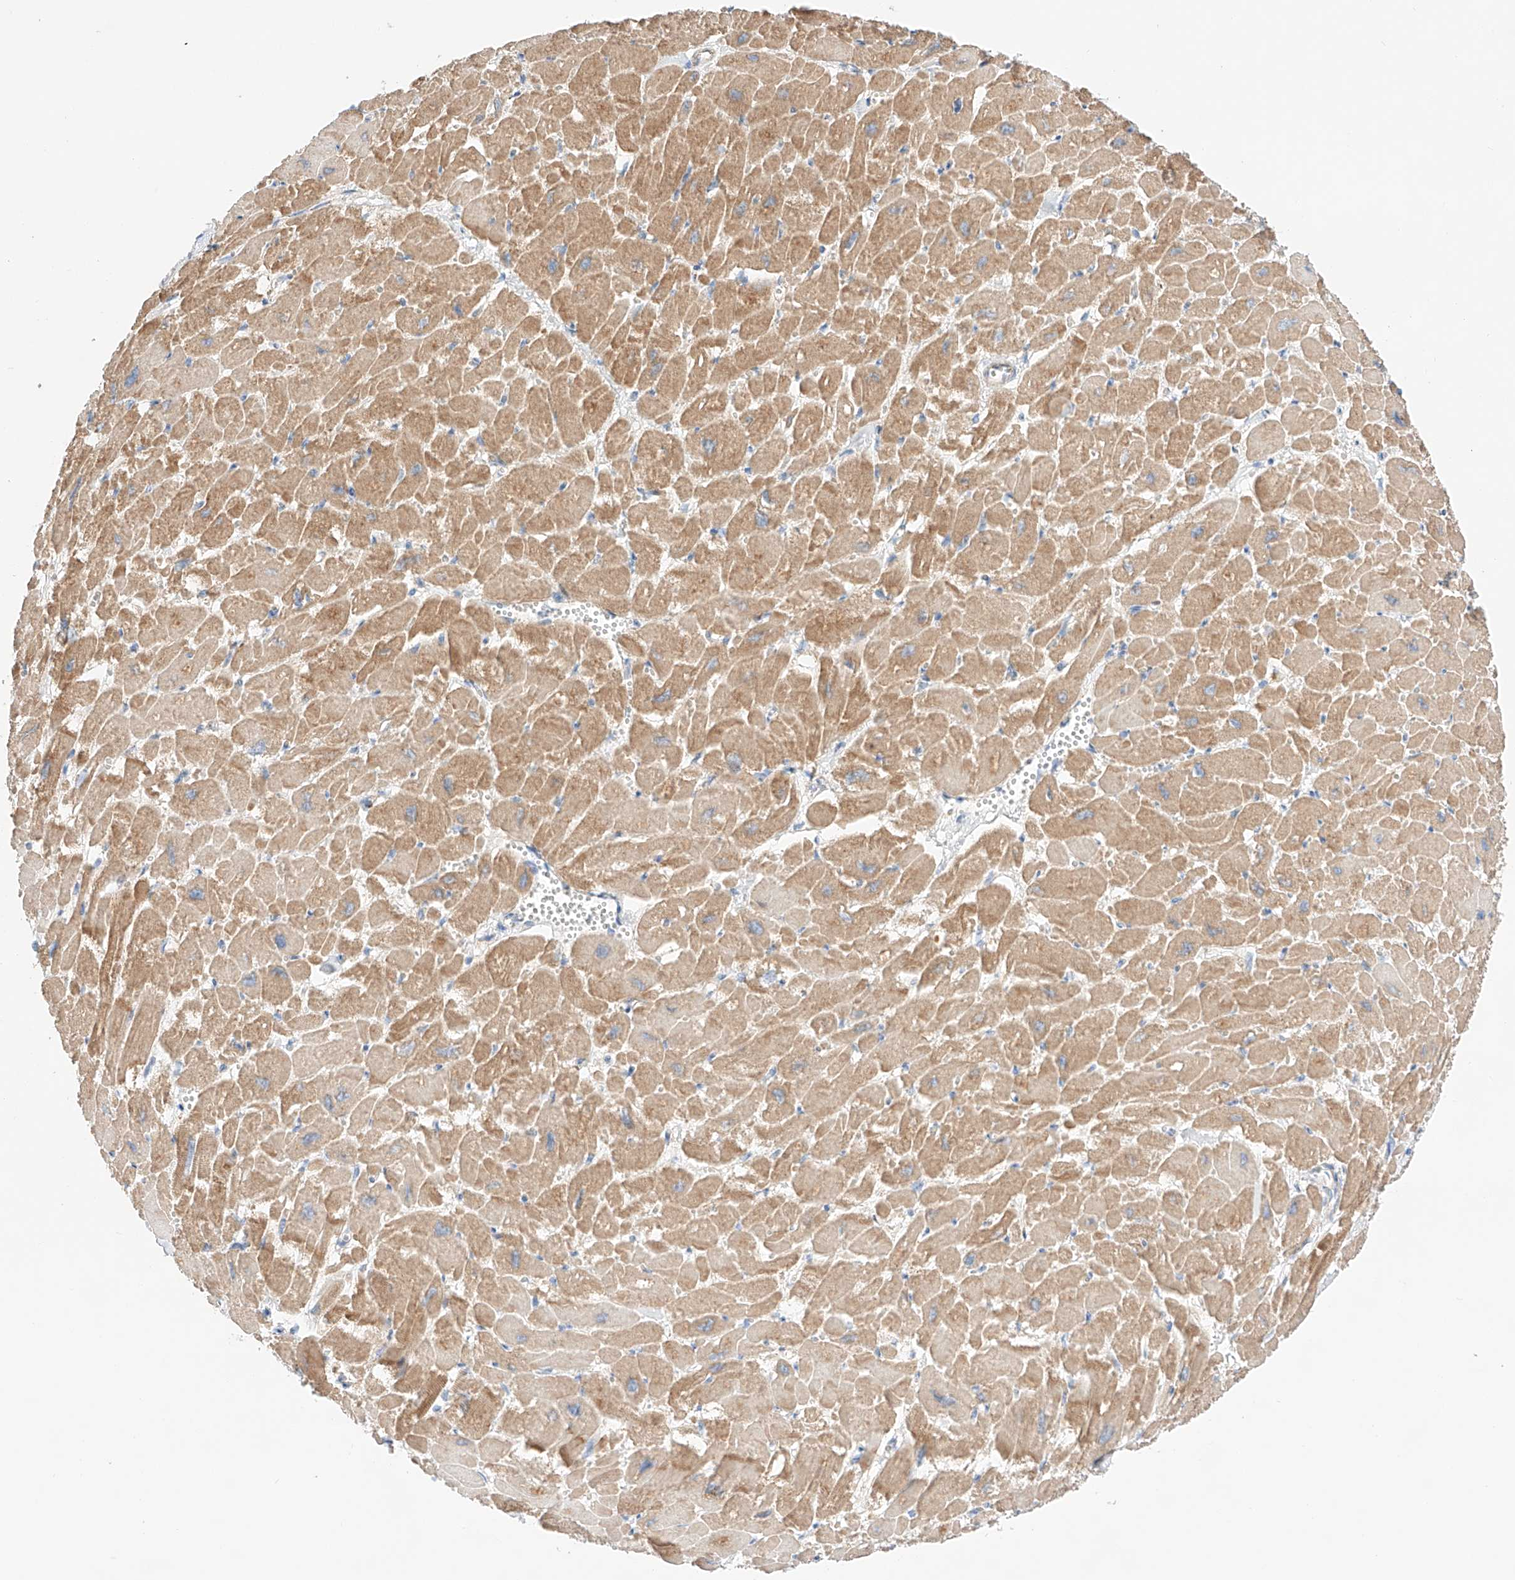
{"staining": {"intensity": "moderate", "quantity": ">75%", "location": "cytoplasmic/membranous"}, "tissue": "heart muscle", "cell_type": "Cardiomyocytes", "image_type": "normal", "snomed": [{"axis": "morphology", "description": "Normal tissue, NOS"}, {"axis": "topography", "description": "Heart"}], "caption": "Heart muscle stained for a protein exhibits moderate cytoplasmic/membranous positivity in cardiomyocytes. (IHC, brightfield microscopy, high magnification).", "gene": "KTI12", "patient": {"sex": "male", "age": 54}}